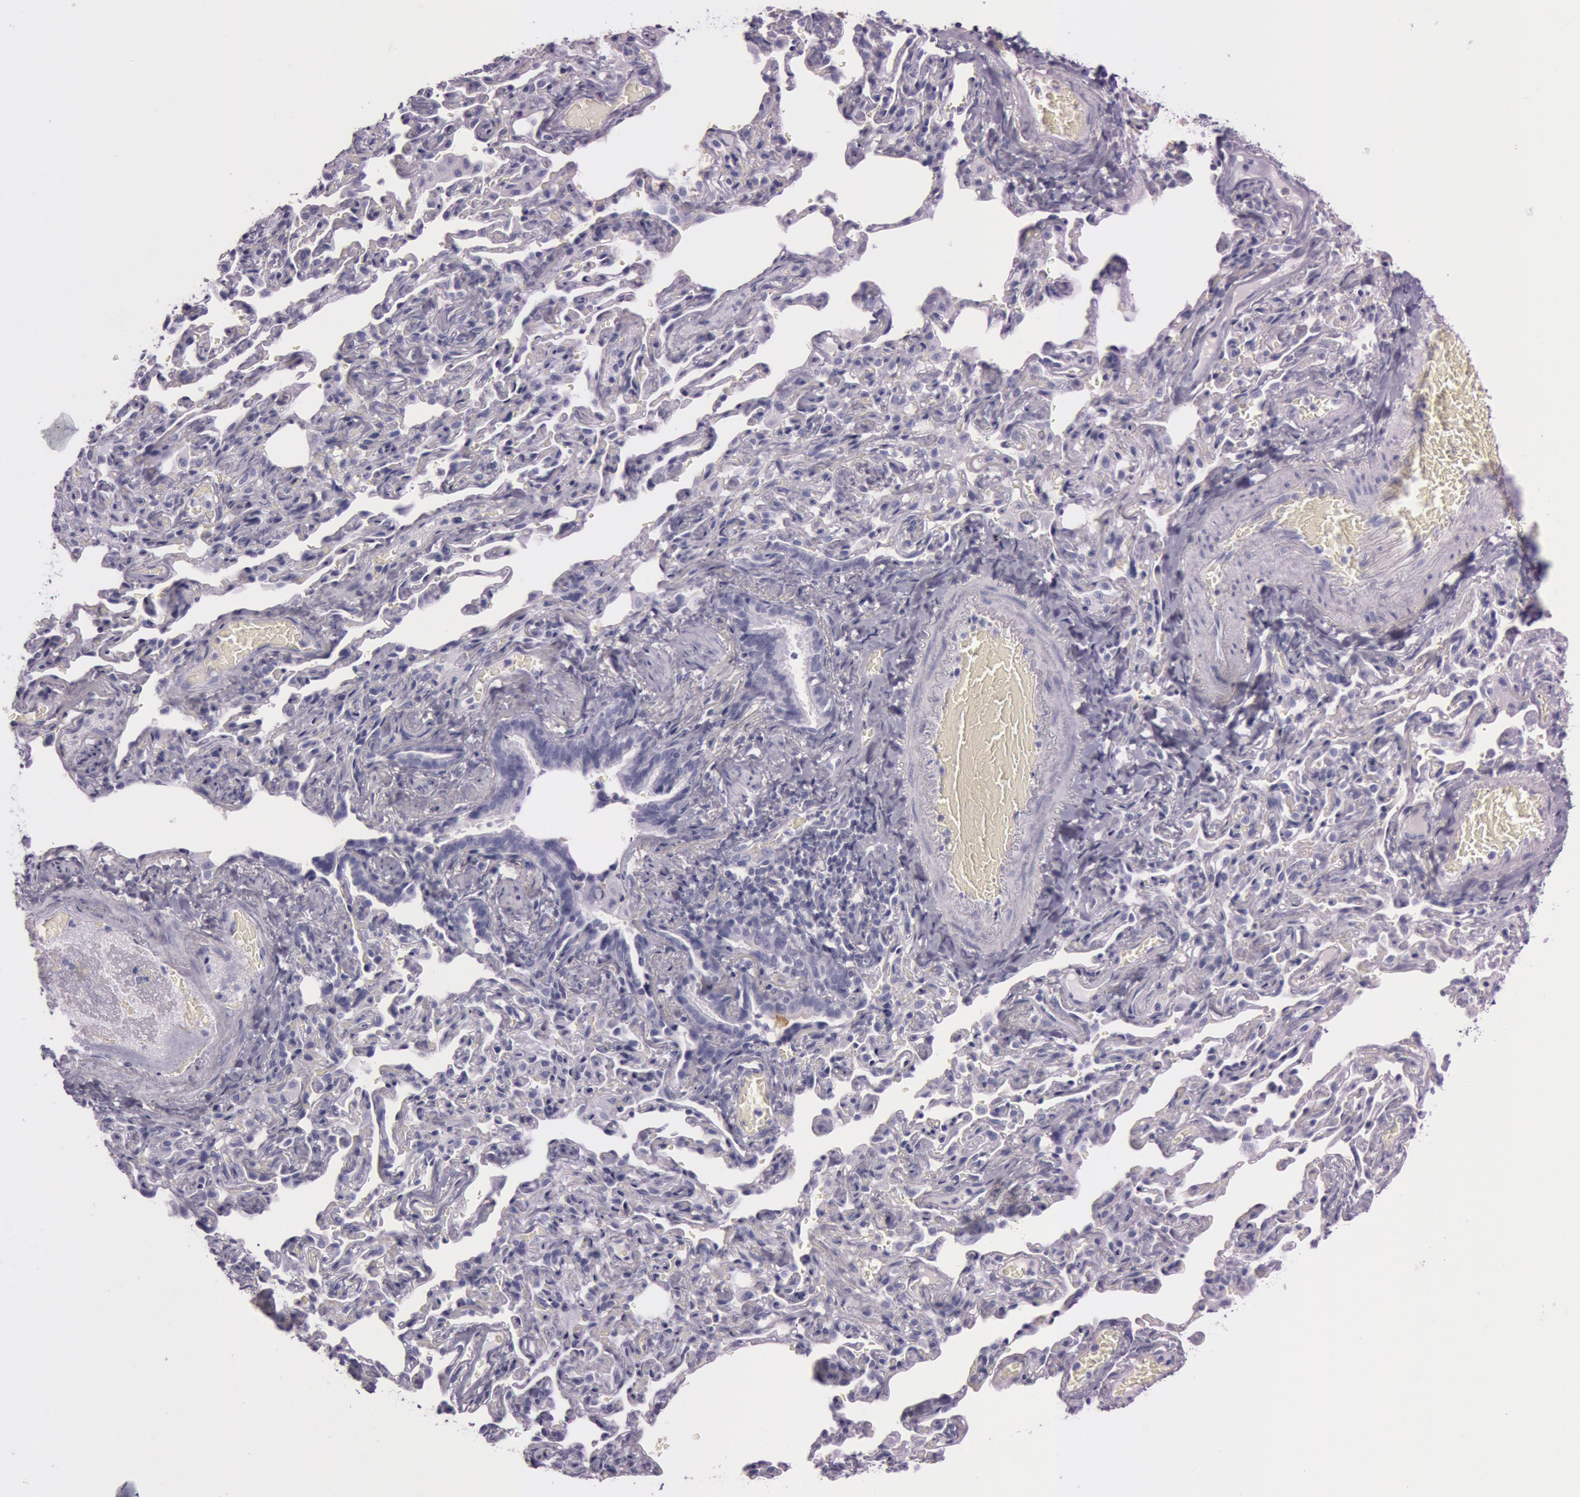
{"staining": {"intensity": "negative", "quantity": "none", "location": "none"}, "tissue": "bronchus", "cell_type": "Respiratory epithelial cells", "image_type": "normal", "snomed": [{"axis": "morphology", "description": "Normal tissue, NOS"}, {"axis": "topography", "description": "Cartilage tissue"}, {"axis": "topography", "description": "Bronchus"}, {"axis": "topography", "description": "Lung"}], "caption": "Respiratory epithelial cells show no significant positivity in unremarkable bronchus. (Stains: DAB immunohistochemistry with hematoxylin counter stain, Microscopy: brightfield microscopy at high magnification).", "gene": "FOLH1", "patient": {"sex": "male", "age": 64}}